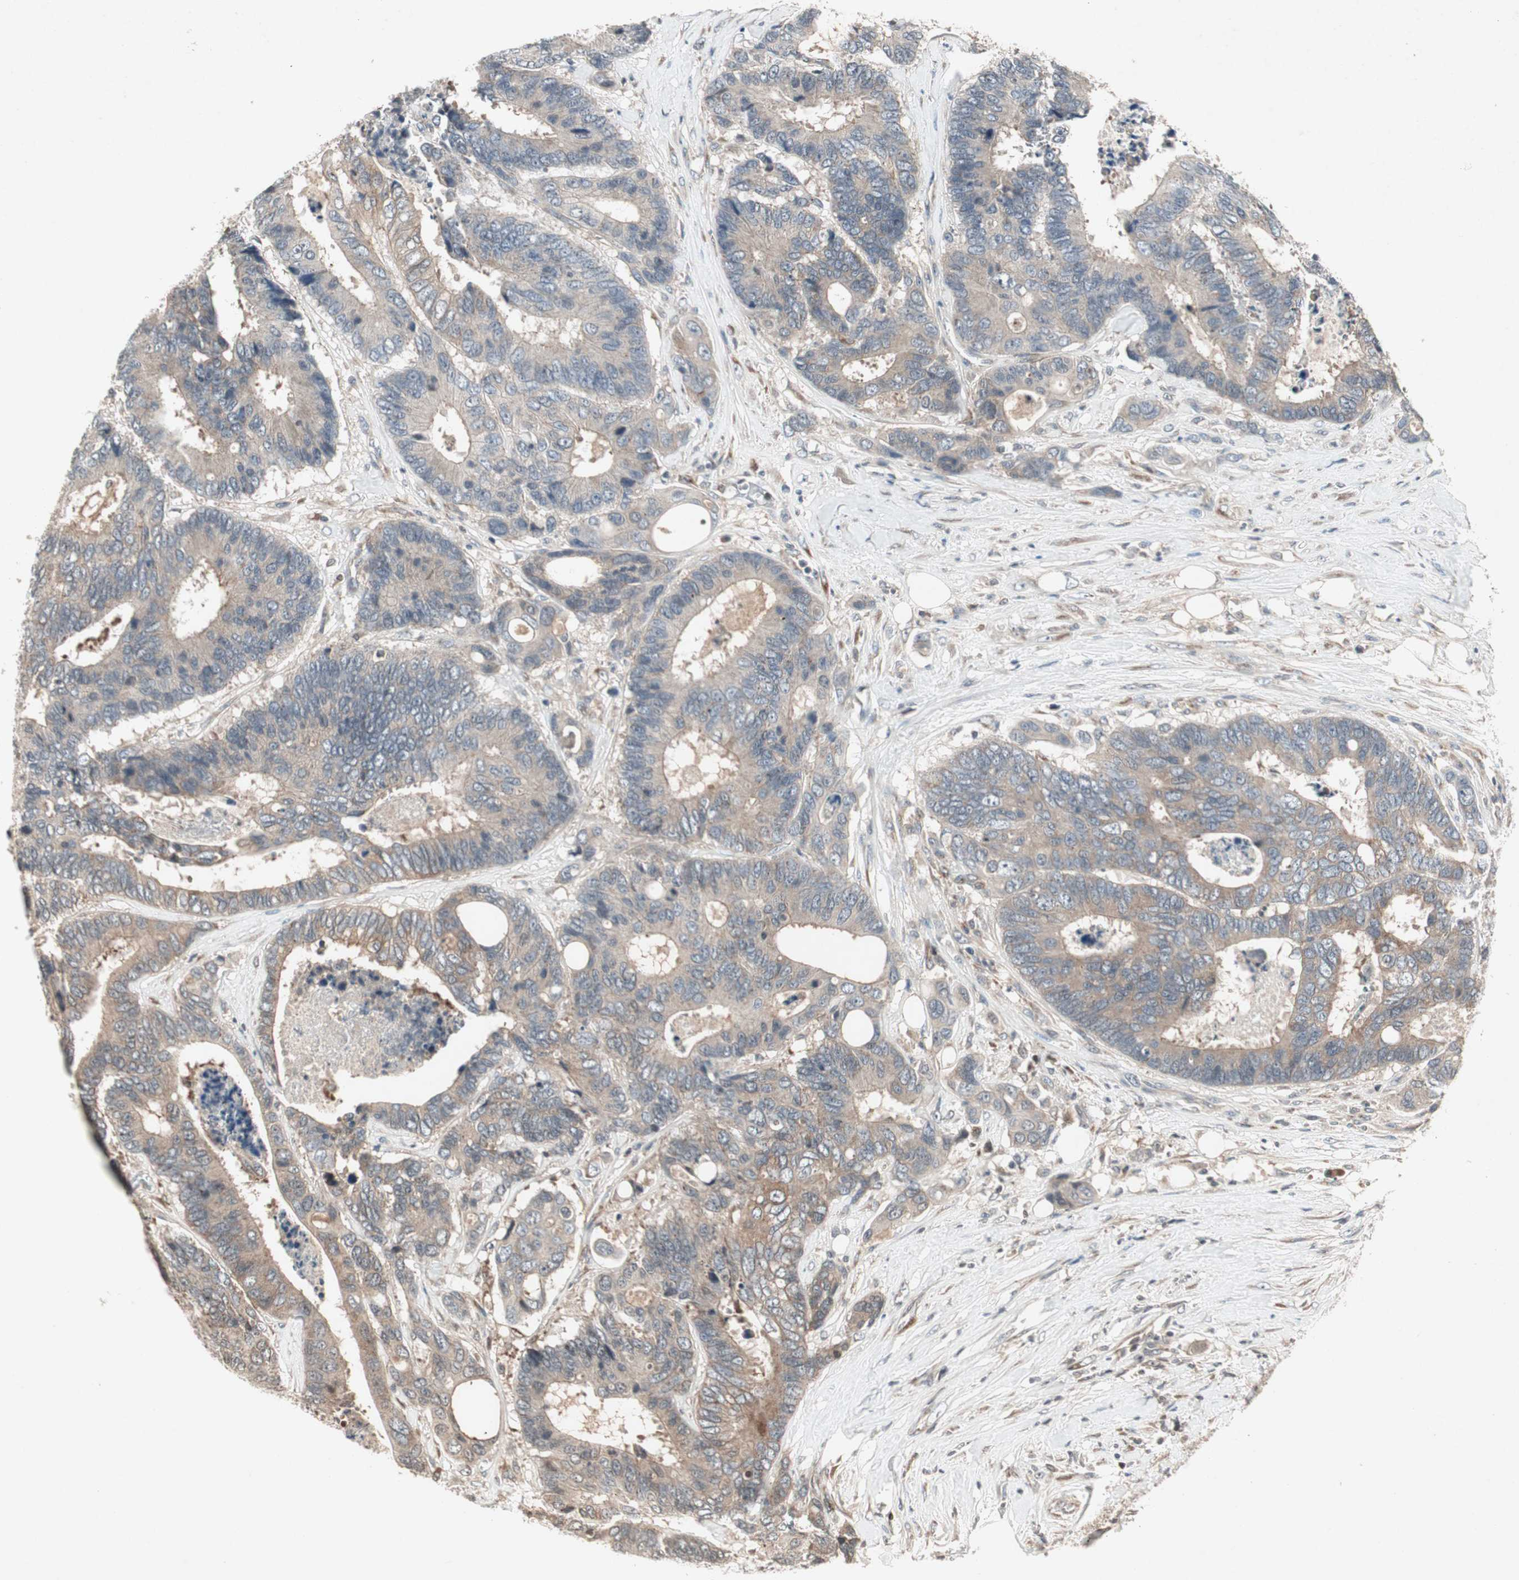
{"staining": {"intensity": "weak", "quantity": "<25%", "location": "cytoplasmic/membranous"}, "tissue": "colorectal cancer", "cell_type": "Tumor cells", "image_type": "cancer", "snomed": [{"axis": "morphology", "description": "Adenocarcinoma, NOS"}, {"axis": "topography", "description": "Rectum"}], "caption": "Protein analysis of colorectal adenocarcinoma shows no significant staining in tumor cells.", "gene": "IRS1", "patient": {"sex": "male", "age": 55}}